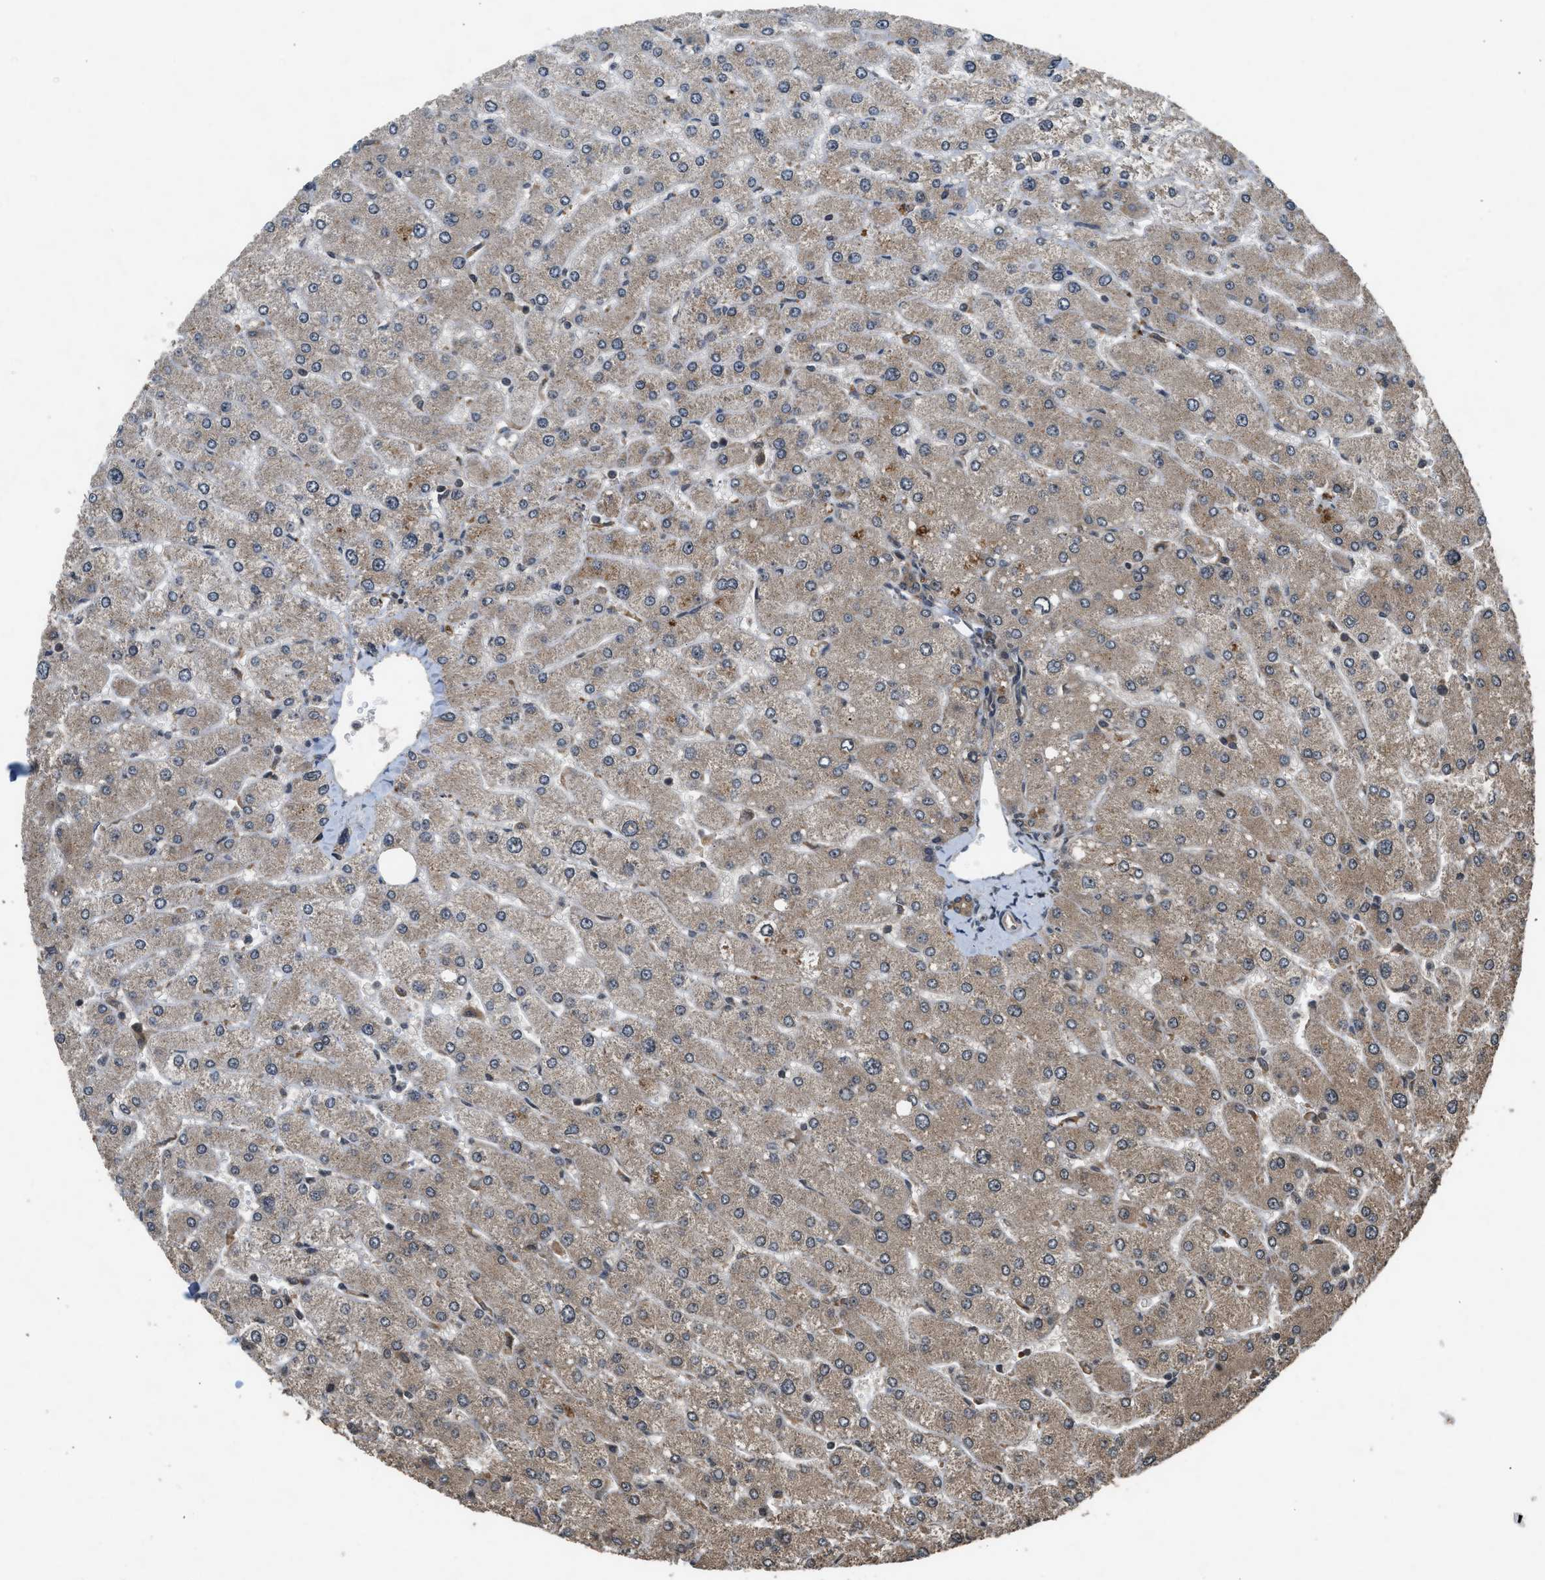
{"staining": {"intensity": "weak", "quantity": ">75%", "location": "cytoplasmic/membranous"}, "tissue": "liver", "cell_type": "Cholangiocytes", "image_type": "normal", "snomed": [{"axis": "morphology", "description": "Normal tissue, NOS"}, {"axis": "topography", "description": "Liver"}], "caption": "Normal liver was stained to show a protein in brown. There is low levels of weak cytoplasmic/membranous staining in about >75% of cholangiocytes. The staining is performed using DAB (3,3'-diaminobenzidine) brown chromogen to label protein expression. The nuclei are counter-stained blue using hematoxylin.", "gene": "TXNL1", "patient": {"sex": "male", "age": 55}}